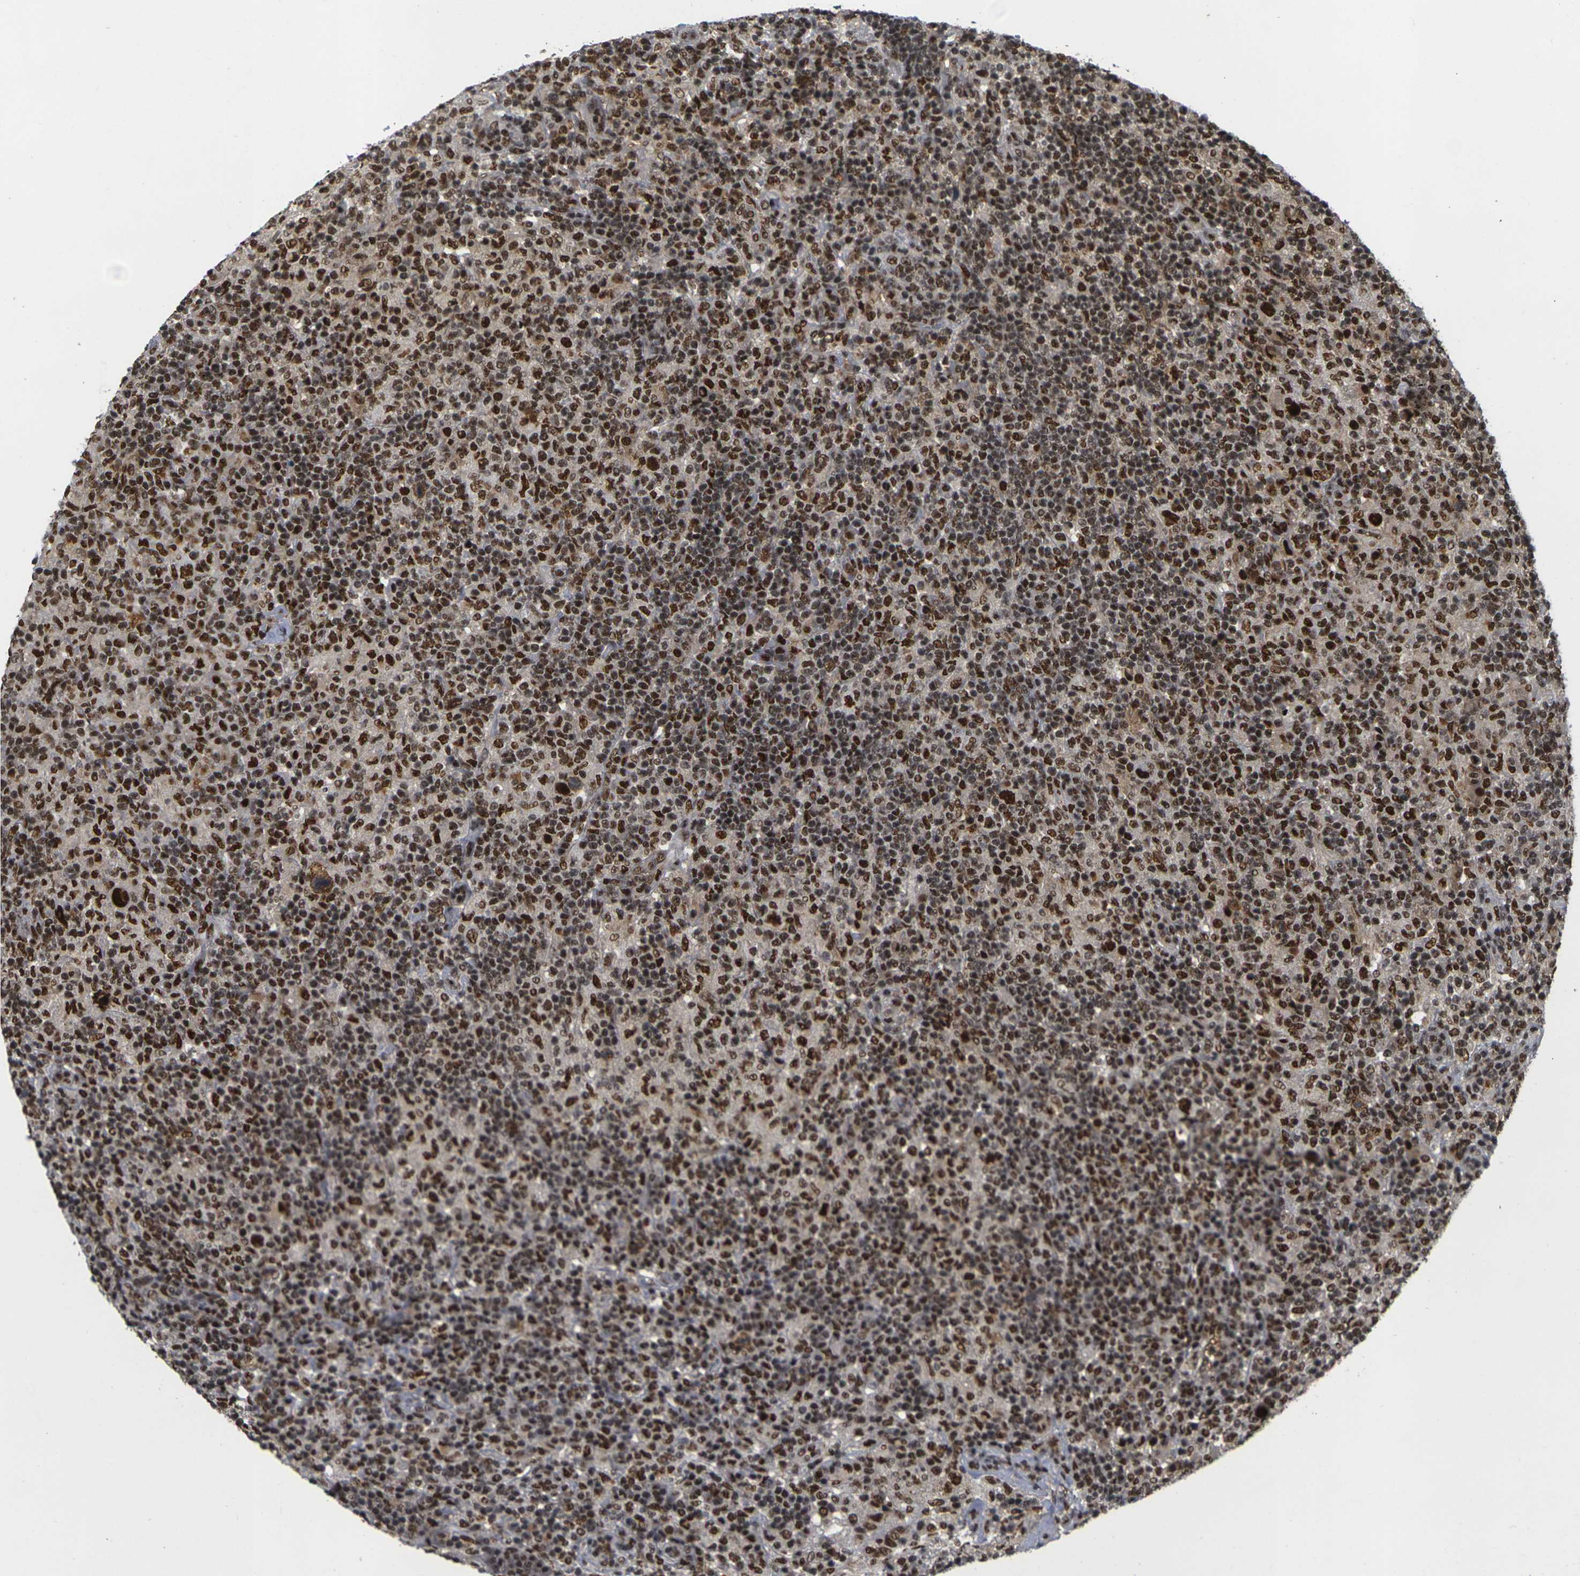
{"staining": {"intensity": "strong", "quantity": ">75%", "location": "nuclear"}, "tissue": "lymphoma", "cell_type": "Tumor cells", "image_type": "cancer", "snomed": [{"axis": "morphology", "description": "Hodgkin's disease, NOS"}, {"axis": "topography", "description": "Lymph node"}], "caption": "Hodgkin's disease stained for a protein demonstrates strong nuclear positivity in tumor cells.", "gene": "GTF2E1", "patient": {"sex": "male", "age": 70}}